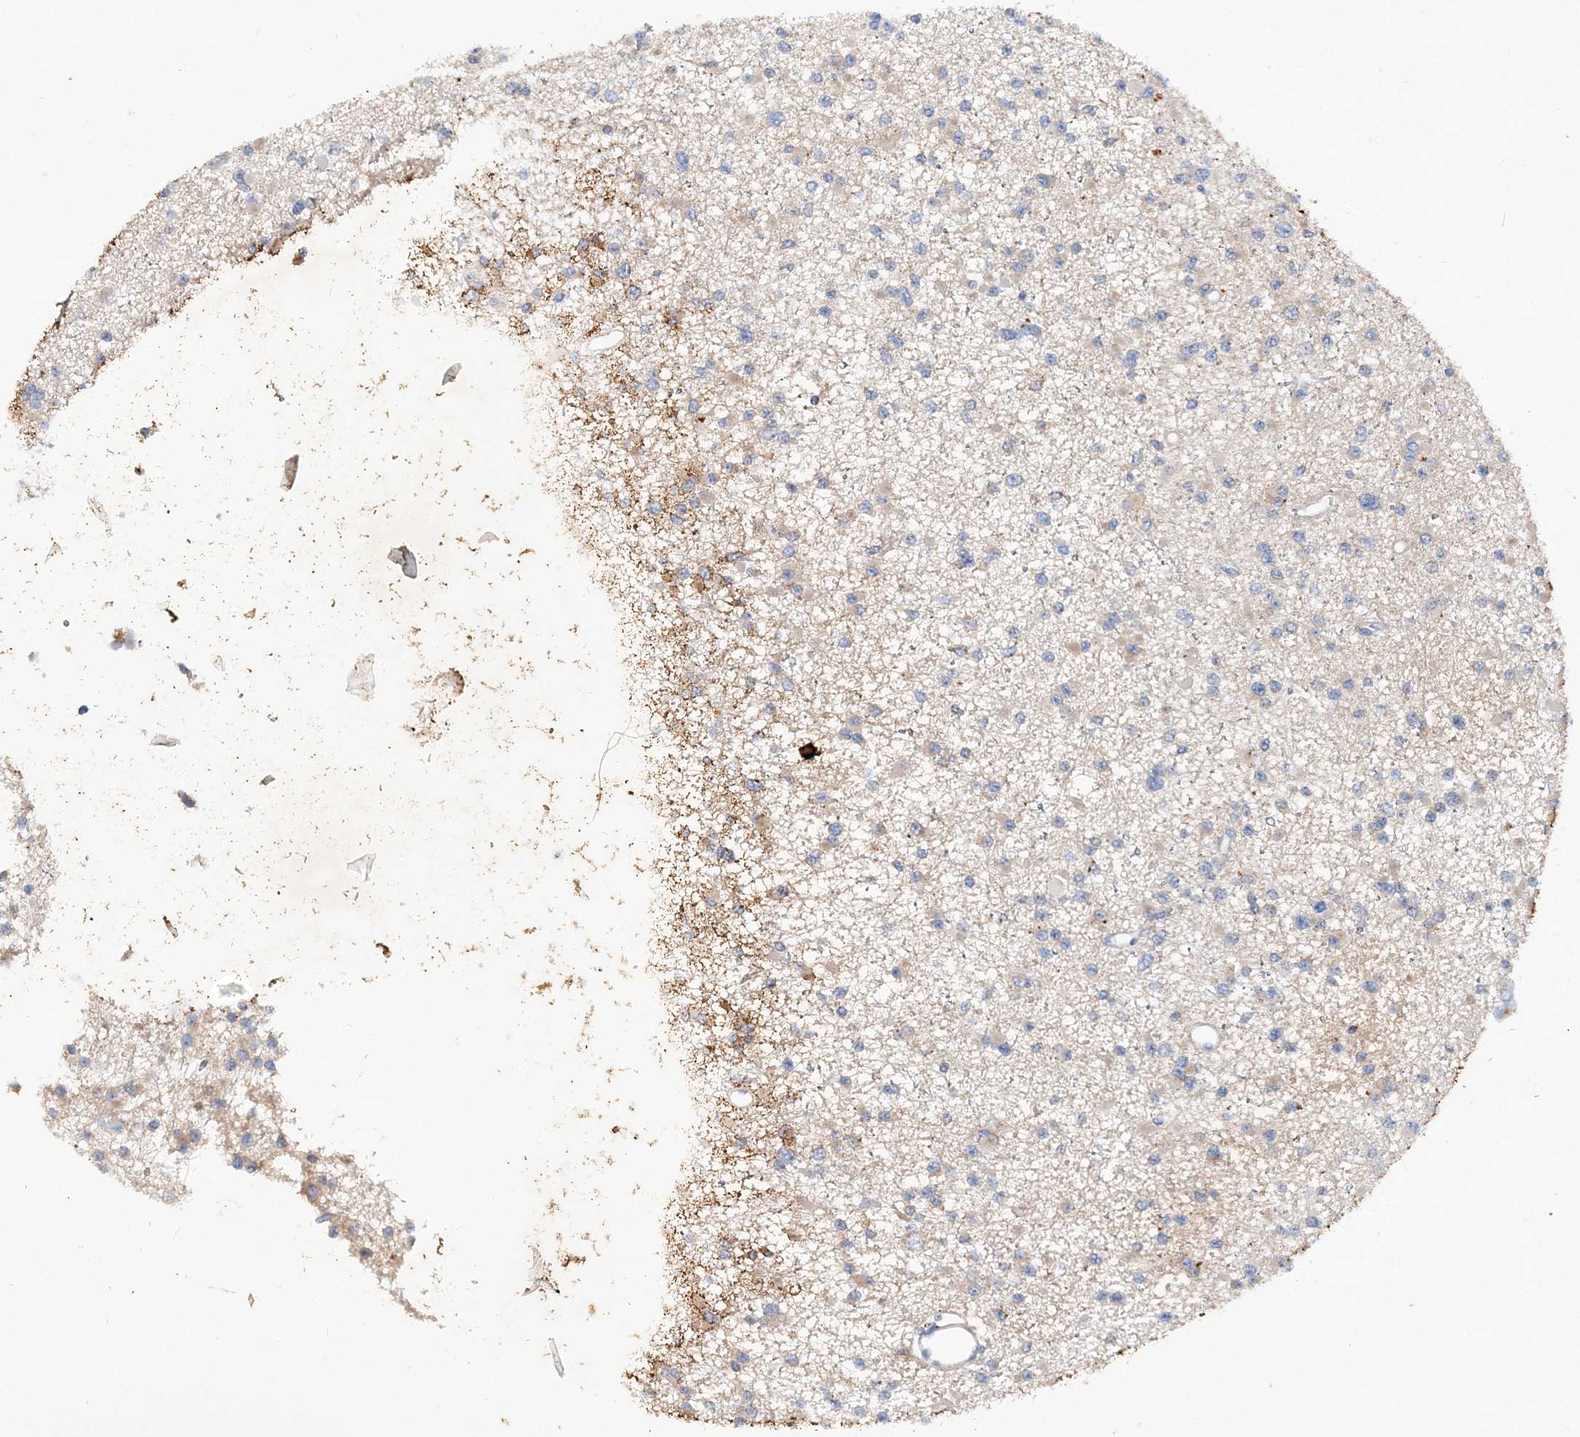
{"staining": {"intensity": "weak", "quantity": "<25%", "location": "cytoplasmic/membranous"}, "tissue": "glioma", "cell_type": "Tumor cells", "image_type": "cancer", "snomed": [{"axis": "morphology", "description": "Glioma, malignant, Low grade"}, {"axis": "topography", "description": "Brain"}], "caption": "The image shows no significant positivity in tumor cells of malignant glioma (low-grade). (IHC, brightfield microscopy, high magnification).", "gene": "GRINA", "patient": {"sex": "female", "age": 22}}